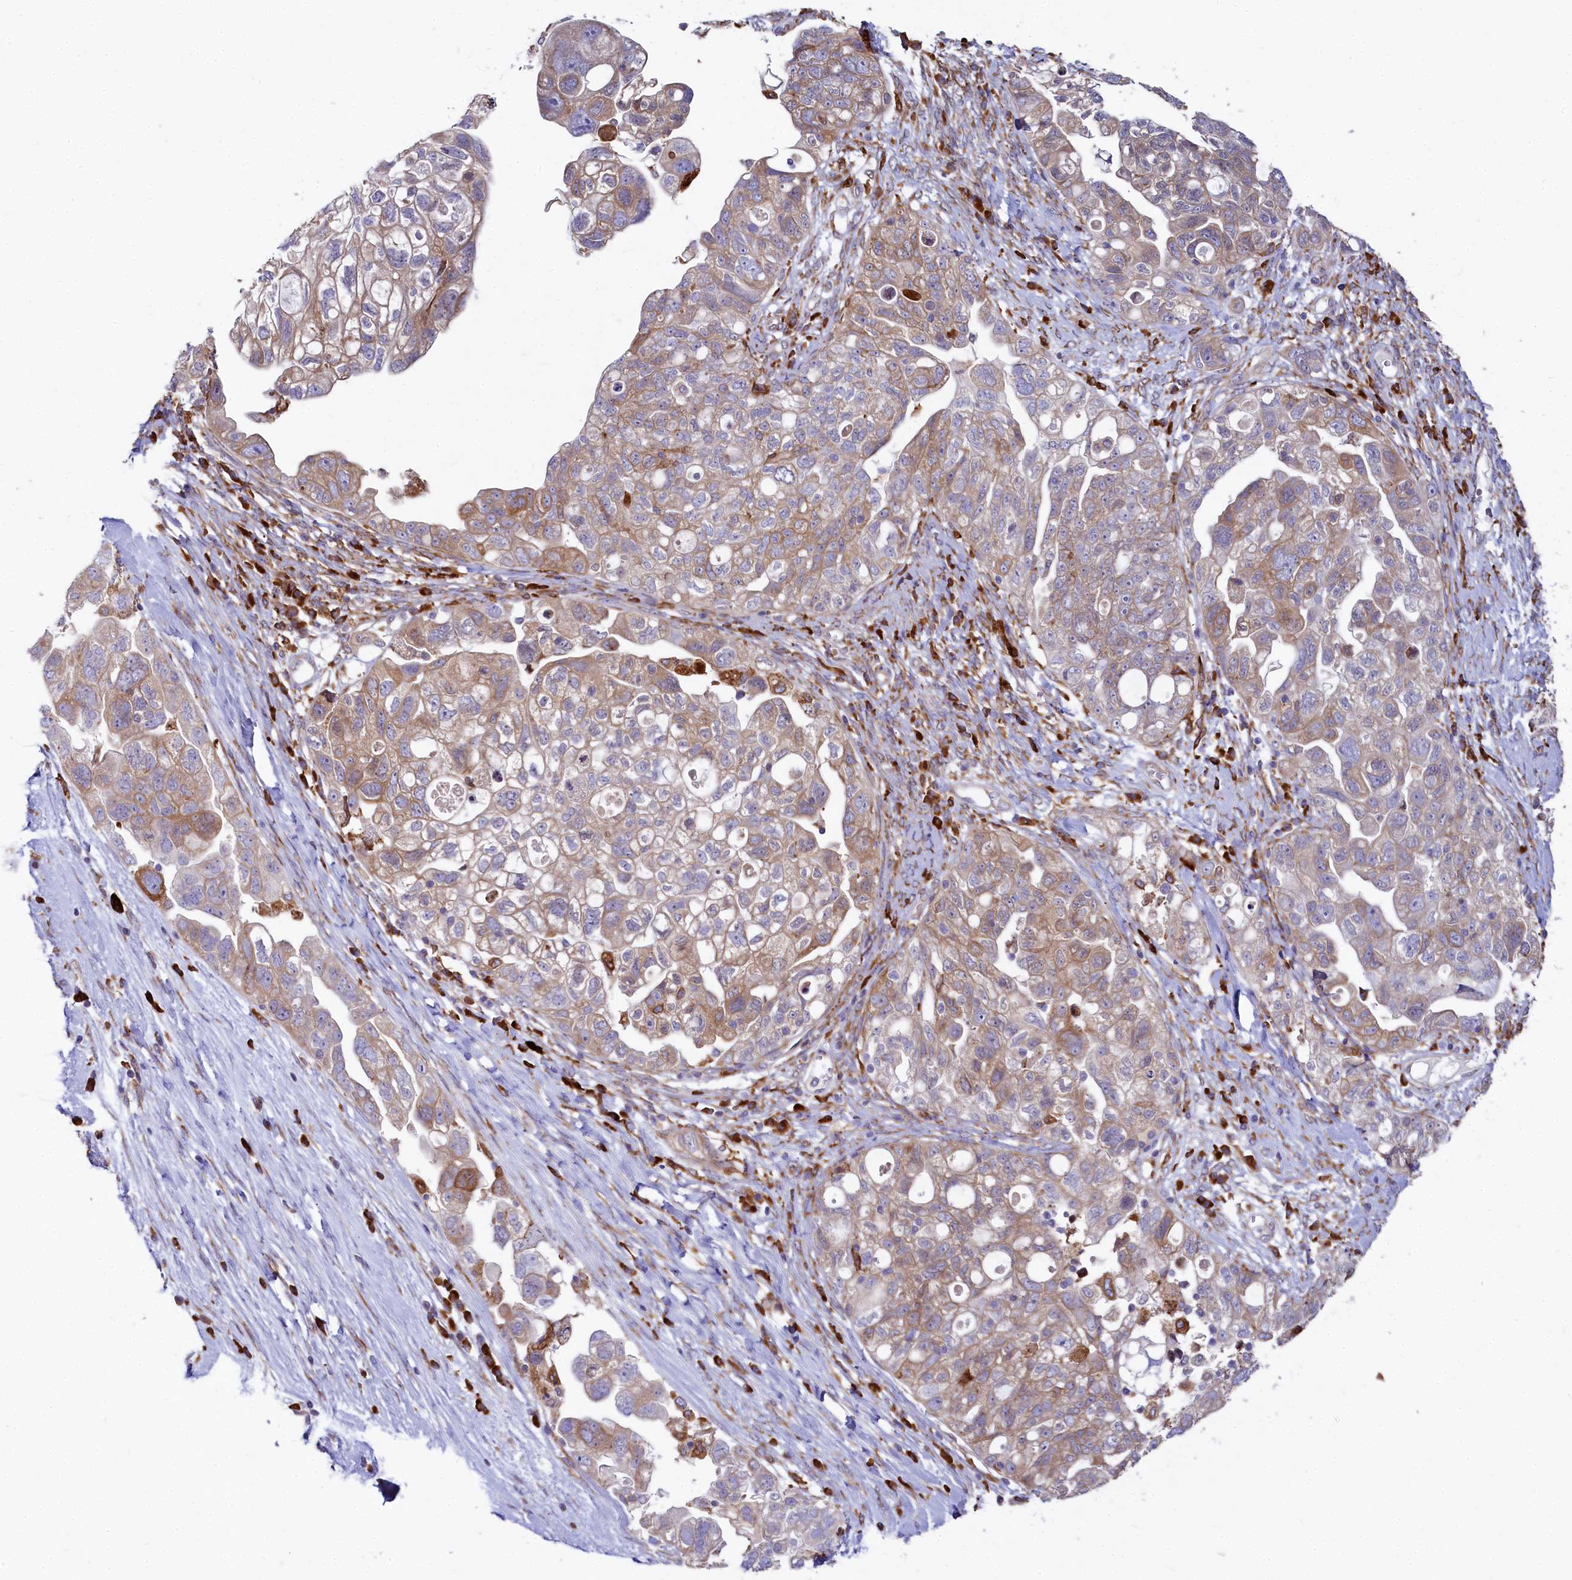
{"staining": {"intensity": "moderate", "quantity": ">75%", "location": "cytoplasmic/membranous"}, "tissue": "ovarian cancer", "cell_type": "Tumor cells", "image_type": "cancer", "snomed": [{"axis": "morphology", "description": "Carcinoma, NOS"}, {"axis": "morphology", "description": "Cystadenocarcinoma, serous, NOS"}, {"axis": "topography", "description": "Ovary"}], "caption": "Human ovarian carcinoma stained for a protein (brown) exhibits moderate cytoplasmic/membranous positive expression in about >75% of tumor cells.", "gene": "CHID1", "patient": {"sex": "female", "age": 69}}